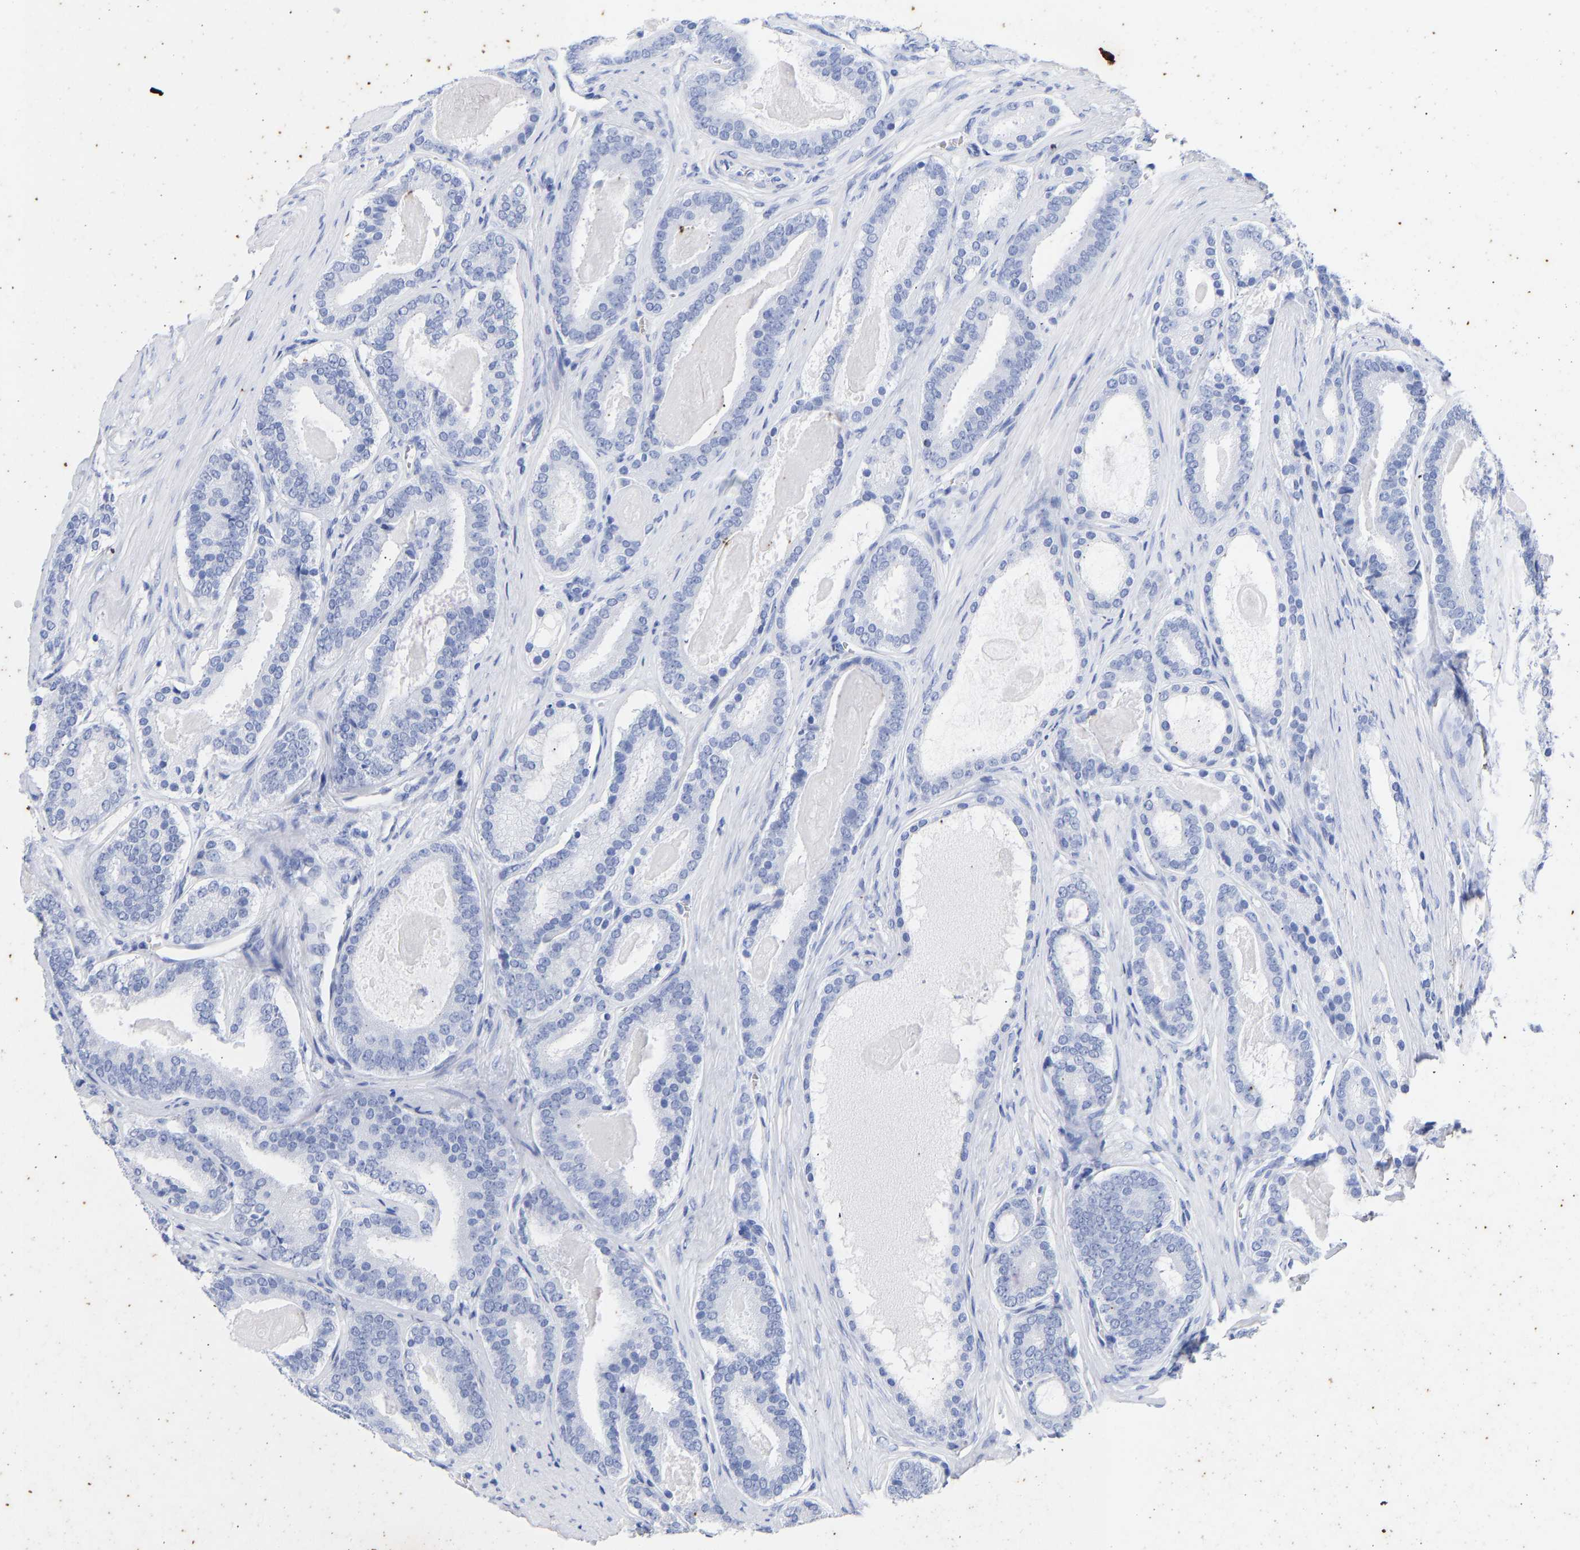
{"staining": {"intensity": "negative", "quantity": "none", "location": "none"}, "tissue": "prostate cancer", "cell_type": "Tumor cells", "image_type": "cancer", "snomed": [{"axis": "morphology", "description": "Adenocarcinoma, High grade"}, {"axis": "topography", "description": "Prostate"}], "caption": "A histopathology image of prostate cancer (adenocarcinoma (high-grade)) stained for a protein exhibits no brown staining in tumor cells.", "gene": "KRT1", "patient": {"sex": "male", "age": 60}}